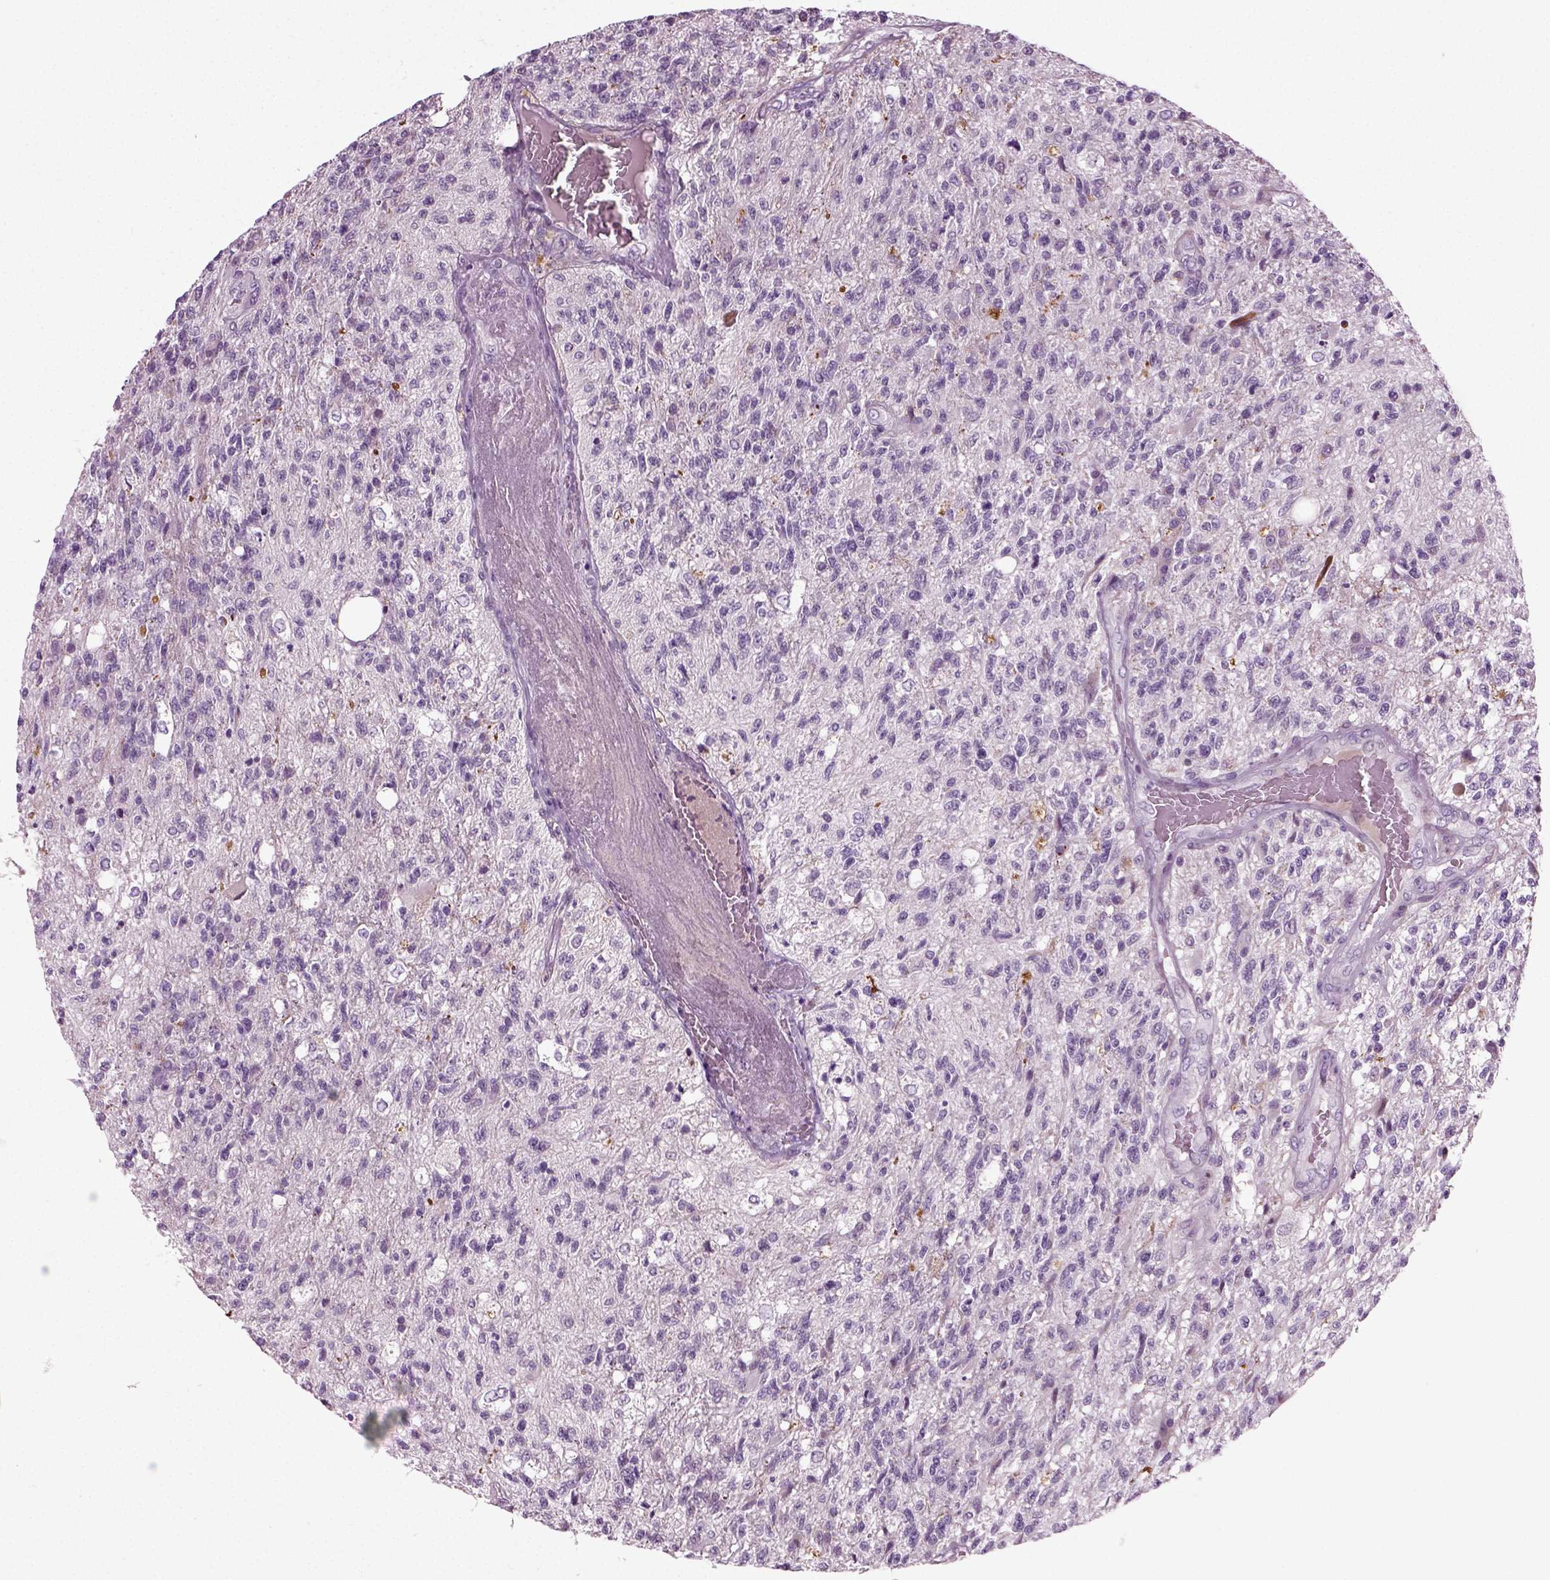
{"staining": {"intensity": "negative", "quantity": "none", "location": "none"}, "tissue": "glioma", "cell_type": "Tumor cells", "image_type": "cancer", "snomed": [{"axis": "morphology", "description": "Glioma, malignant, High grade"}, {"axis": "topography", "description": "Brain"}], "caption": "A high-resolution micrograph shows IHC staining of malignant glioma (high-grade), which demonstrates no significant positivity in tumor cells. (Stains: DAB immunohistochemistry (IHC) with hematoxylin counter stain, Microscopy: brightfield microscopy at high magnification).", "gene": "SCG5", "patient": {"sex": "male", "age": 56}}